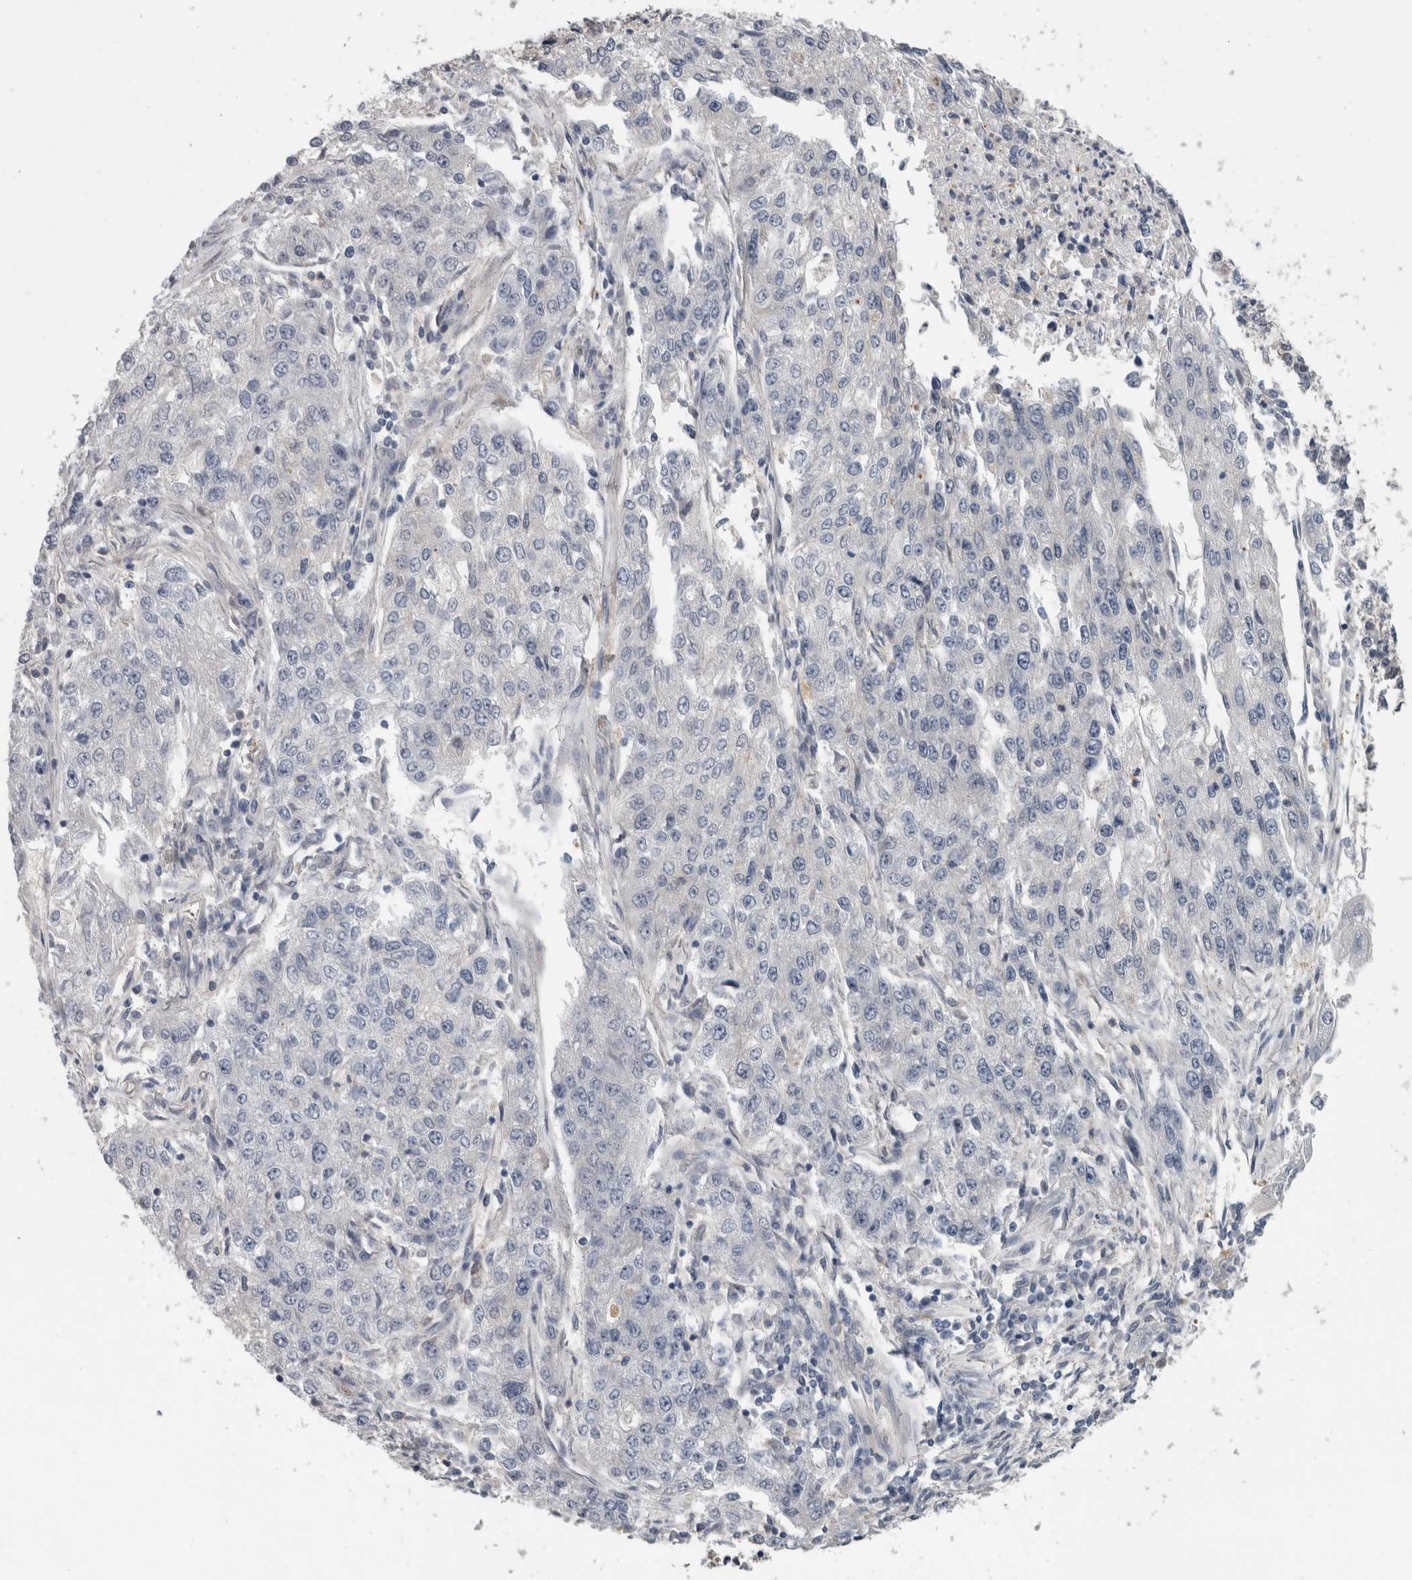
{"staining": {"intensity": "negative", "quantity": "none", "location": "none"}, "tissue": "endometrial cancer", "cell_type": "Tumor cells", "image_type": "cancer", "snomed": [{"axis": "morphology", "description": "Adenocarcinoma, NOS"}, {"axis": "topography", "description": "Endometrium"}], "caption": "Immunohistochemistry micrograph of human endometrial adenocarcinoma stained for a protein (brown), which reveals no expression in tumor cells.", "gene": "NAPRT", "patient": {"sex": "female", "age": 49}}